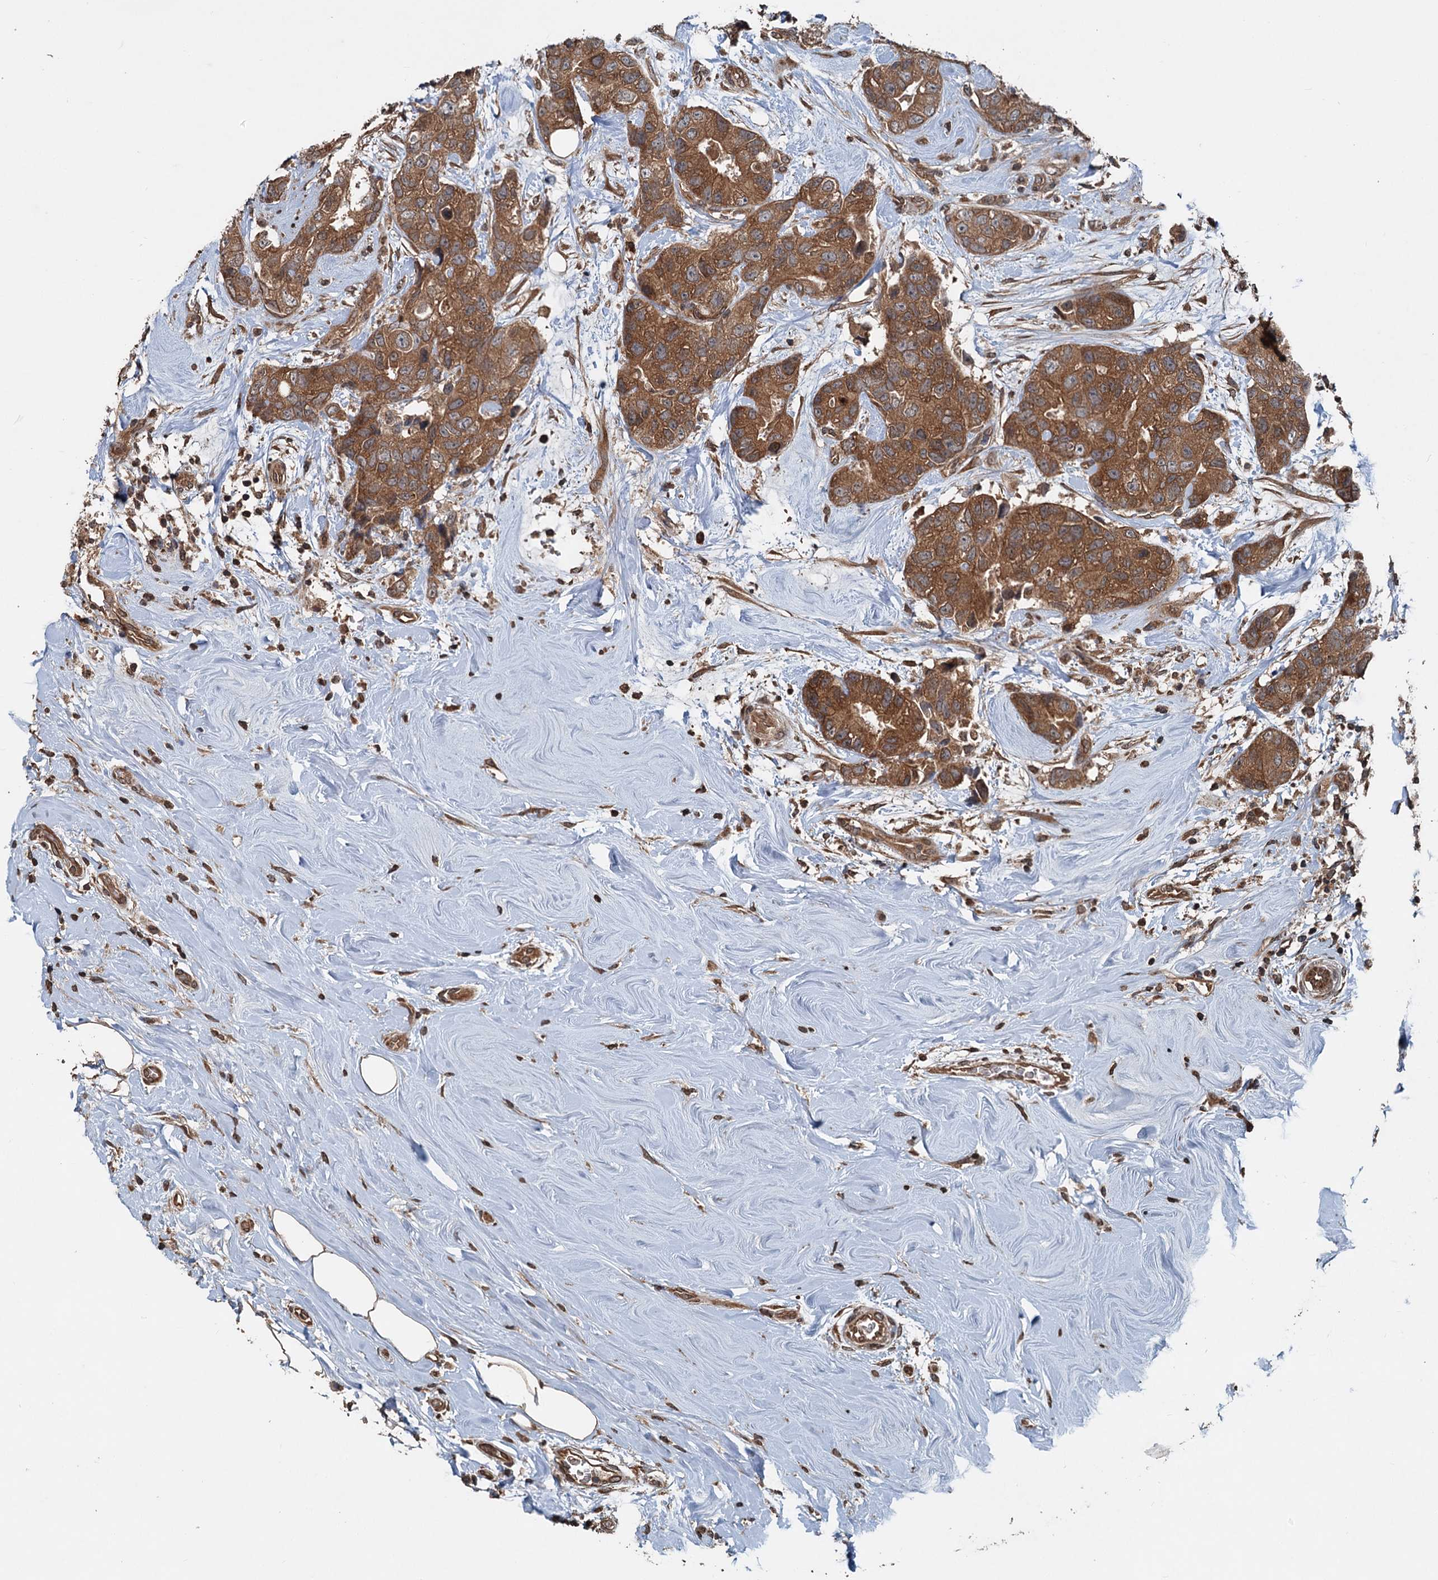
{"staining": {"intensity": "strong", "quantity": ">75%", "location": "cytoplasmic/membranous"}, "tissue": "breast cancer", "cell_type": "Tumor cells", "image_type": "cancer", "snomed": [{"axis": "morphology", "description": "Duct carcinoma"}, {"axis": "topography", "description": "Breast"}], "caption": "A brown stain shows strong cytoplasmic/membranous expression of a protein in intraductal carcinoma (breast) tumor cells. Nuclei are stained in blue.", "gene": "N4BP2L2", "patient": {"sex": "female", "age": 62}}